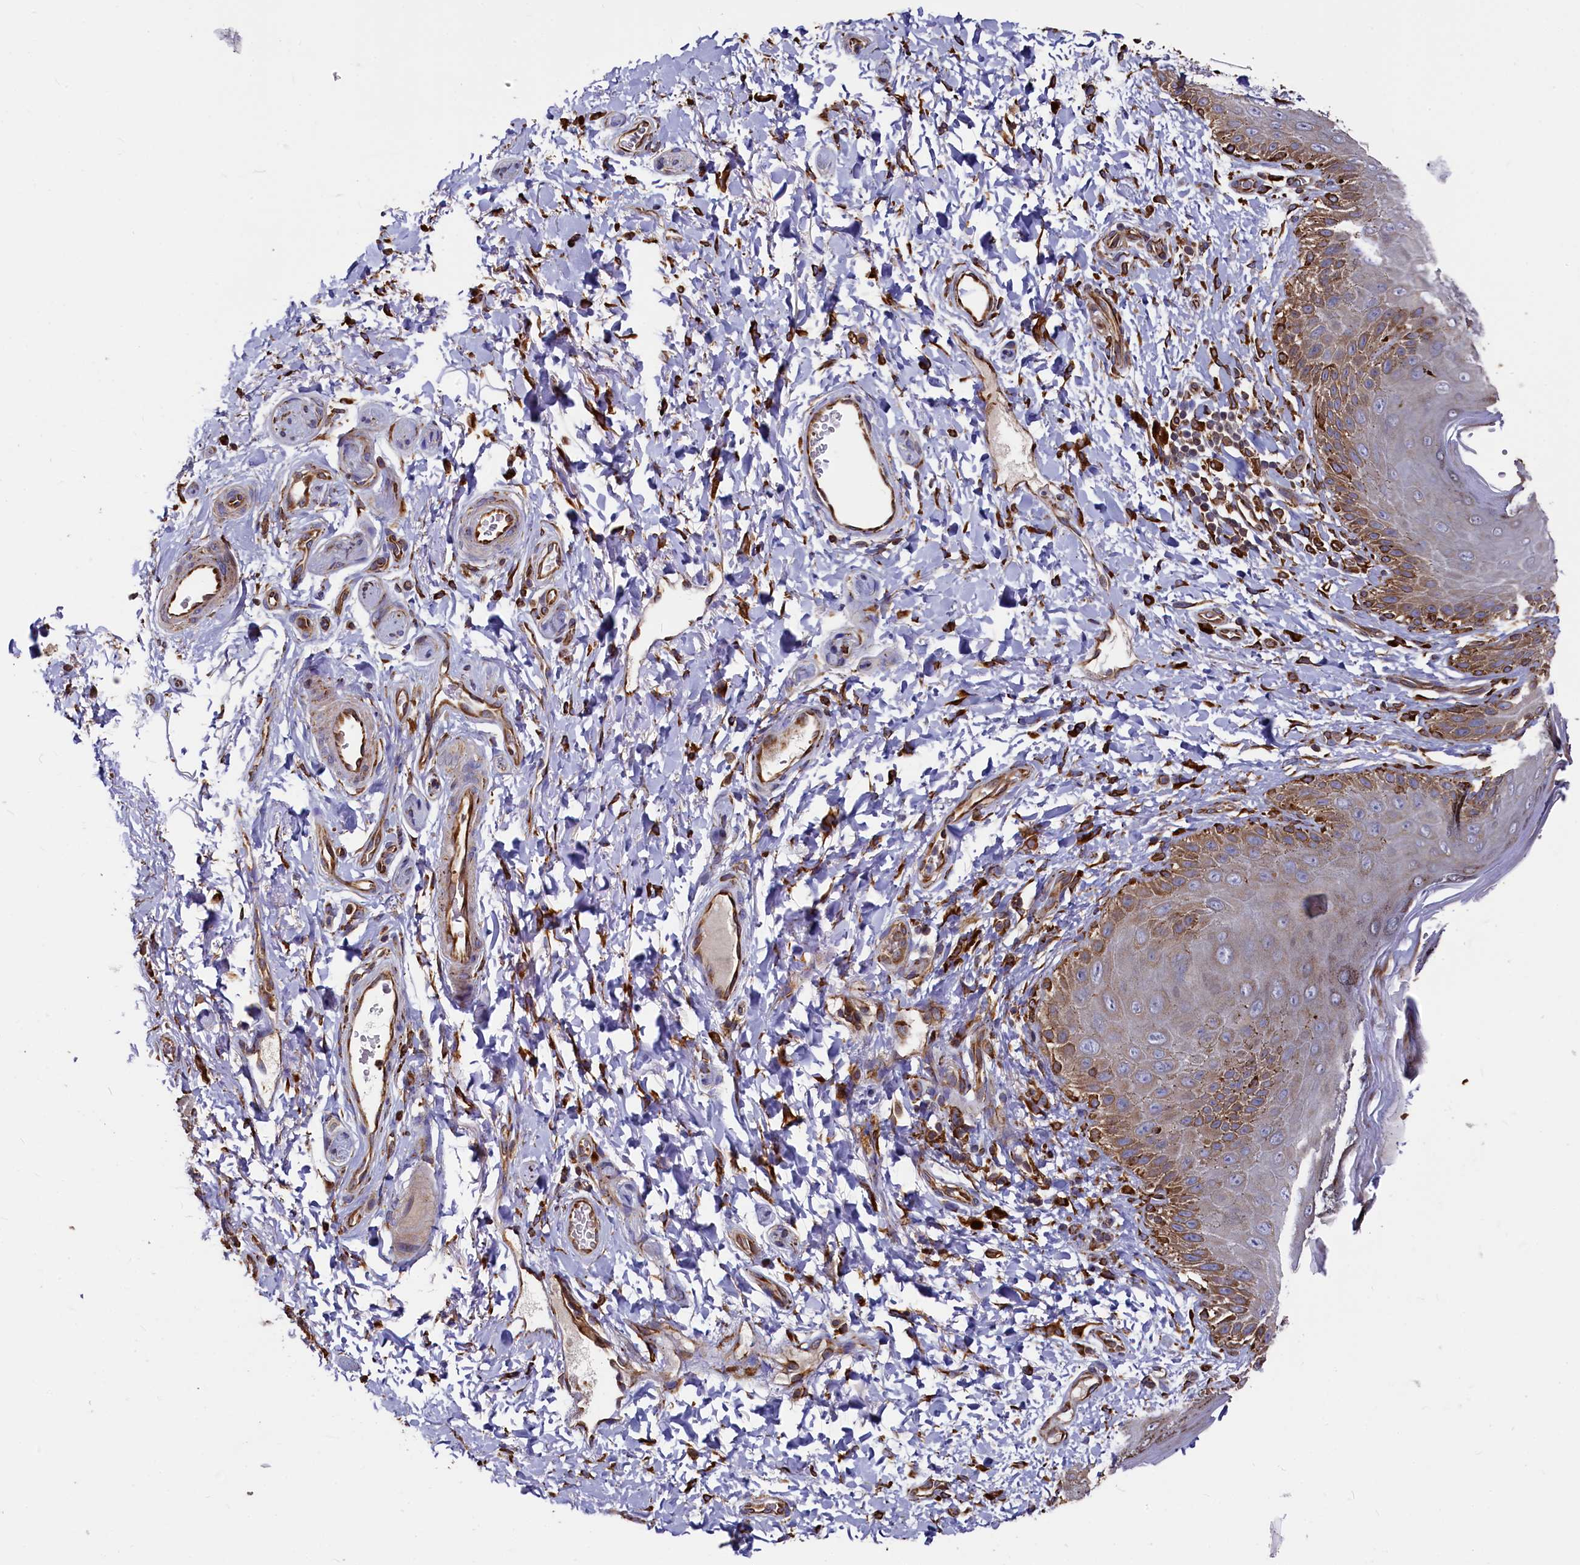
{"staining": {"intensity": "moderate", "quantity": "25%-75%", "location": "cytoplasmic/membranous"}, "tissue": "skin", "cell_type": "Epidermal cells", "image_type": "normal", "snomed": [{"axis": "morphology", "description": "Normal tissue, NOS"}, {"axis": "topography", "description": "Anal"}], "caption": "Moderate cytoplasmic/membranous positivity for a protein is appreciated in approximately 25%-75% of epidermal cells of benign skin using IHC.", "gene": "NEURL1B", "patient": {"sex": "male", "age": 44}}